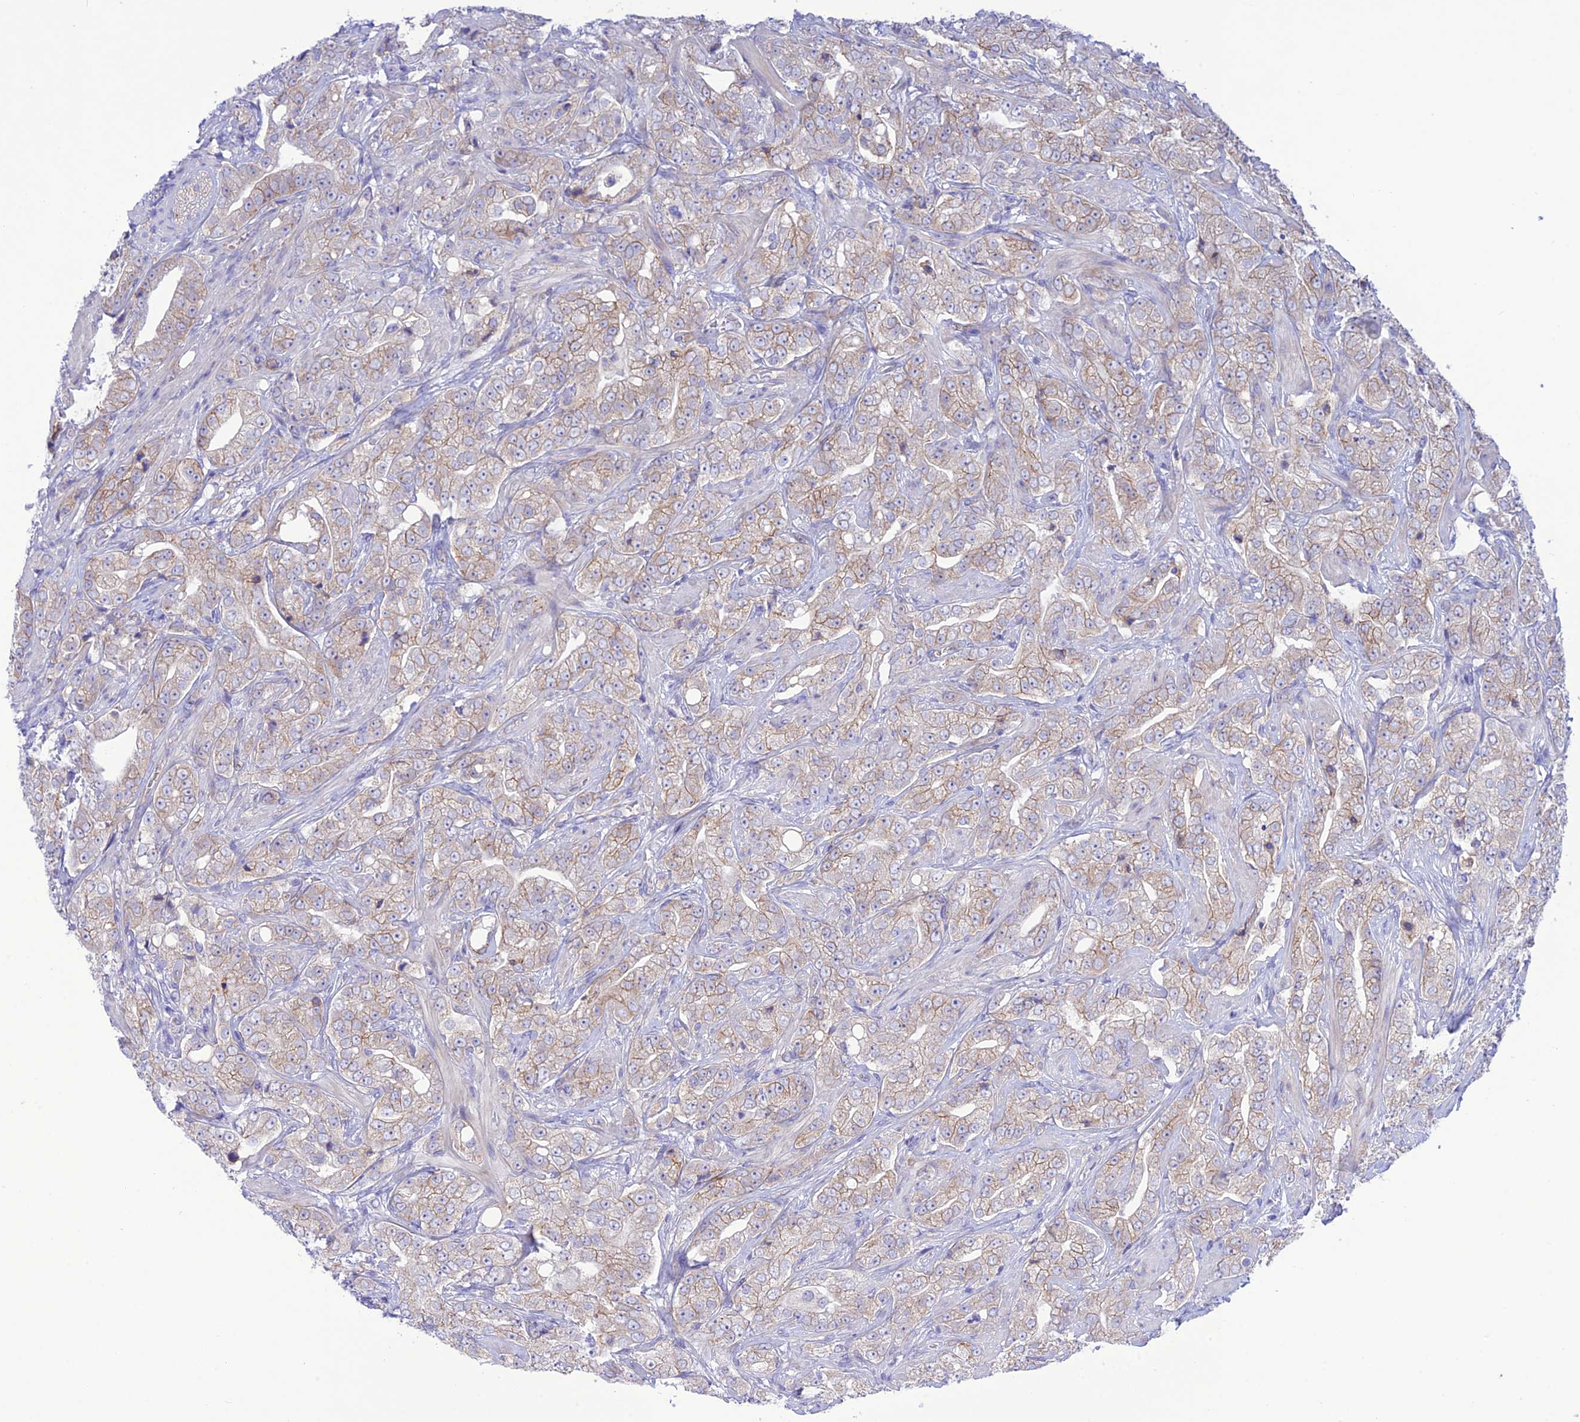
{"staining": {"intensity": "weak", "quantity": ">75%", "location": "cytoplasmic/membranous"}, "tissue": "prostate cancer", "cell_type": "Tumor cells", "image_type": "cancer", "snomed": [{"axis": "morphology", "description": "Adenocarcinoma, Low grade"}, {"axis": "topography", "description": "Prostate"}], "caption": "Prostate adenocarcinoma (low-grade) tissue demonstrates weak cytoplasmic/membranous expression in approximately >75% of tumor cells", "gene": "CHSY3", "patient": {"sex": "male", "age": 67}}